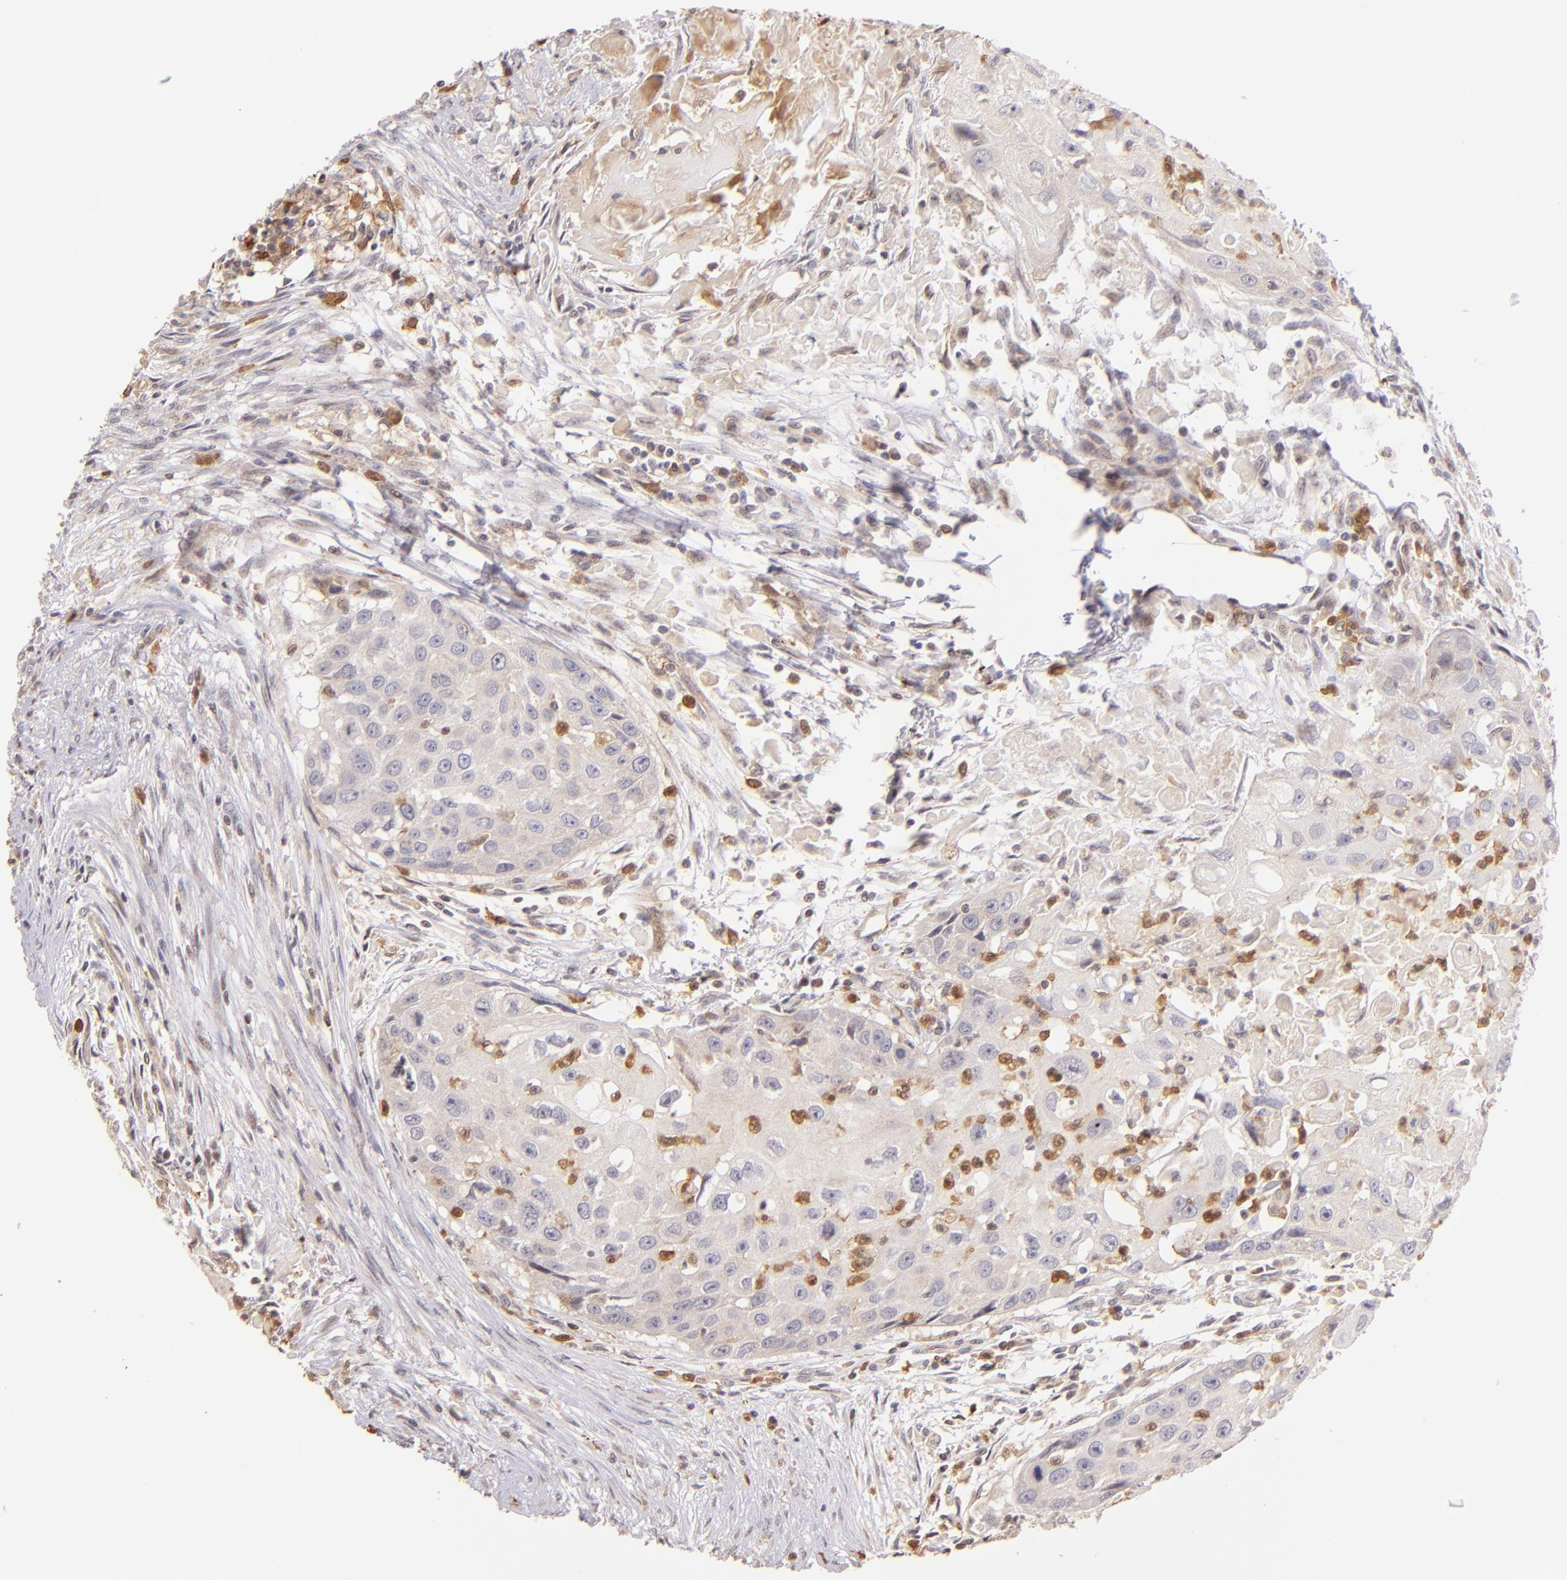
{"staining": {"intensity": "weak", "quantity": "25%-75%", "location": "cytoplasmic/membranous"}, "tissue": "head and neck cancer", "cell_type": "Tumor cells", "image_type": "cancer", "snomed": [{"axis": "morphology", "description": "Squamous cell carcinoma, NOS"}, {"axis": "topography", "description": "Head-Neck"}], "caption": "High-magnification brightfield microscopy of head and neck cancer (squamous cell carcinoma) stained with DAB (brown) and counterstained with hematoxylin (blue). tumor cells exhibit weak cytoplasmic/membranous staining is seen in about25%-75% of cells.", "gene": "BTK", "patient": {"sex": "male", "age": 64}}